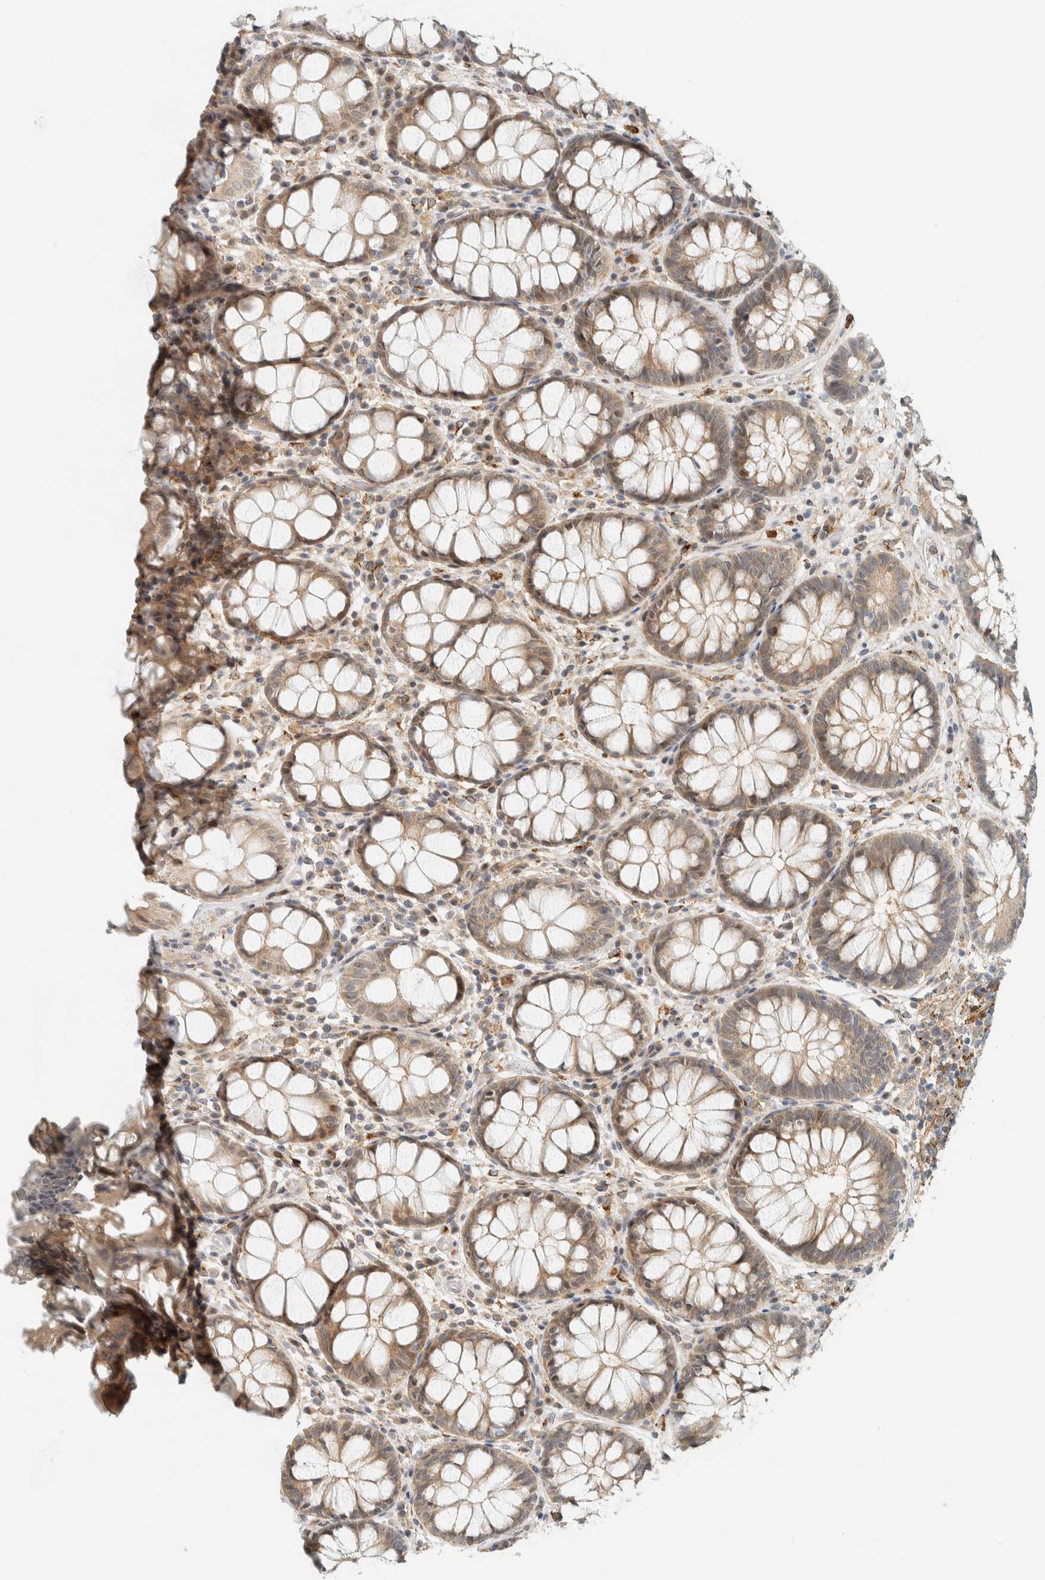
{"staining": {"intensity": "moderate", "quantity": "25%-75%", "location": "cytoplasmic/membranous"}, "tissue": "rectum", "cell_type": "Glandular cells", "image_type": "normal", "snomed": [{"axis": "morphology", "description": "Normal tissue, NOS"}, {"axis": "topography", "description": "Rectum"}], "caption": "Immunohistochemical staining of benign rectum reveals medium levels of moderate cytoplasmic/membranous expression in approximately 25%-75% of glandular cells.", "gene": "CCDC171", "patient": {"sex": "male", "age": 64}}